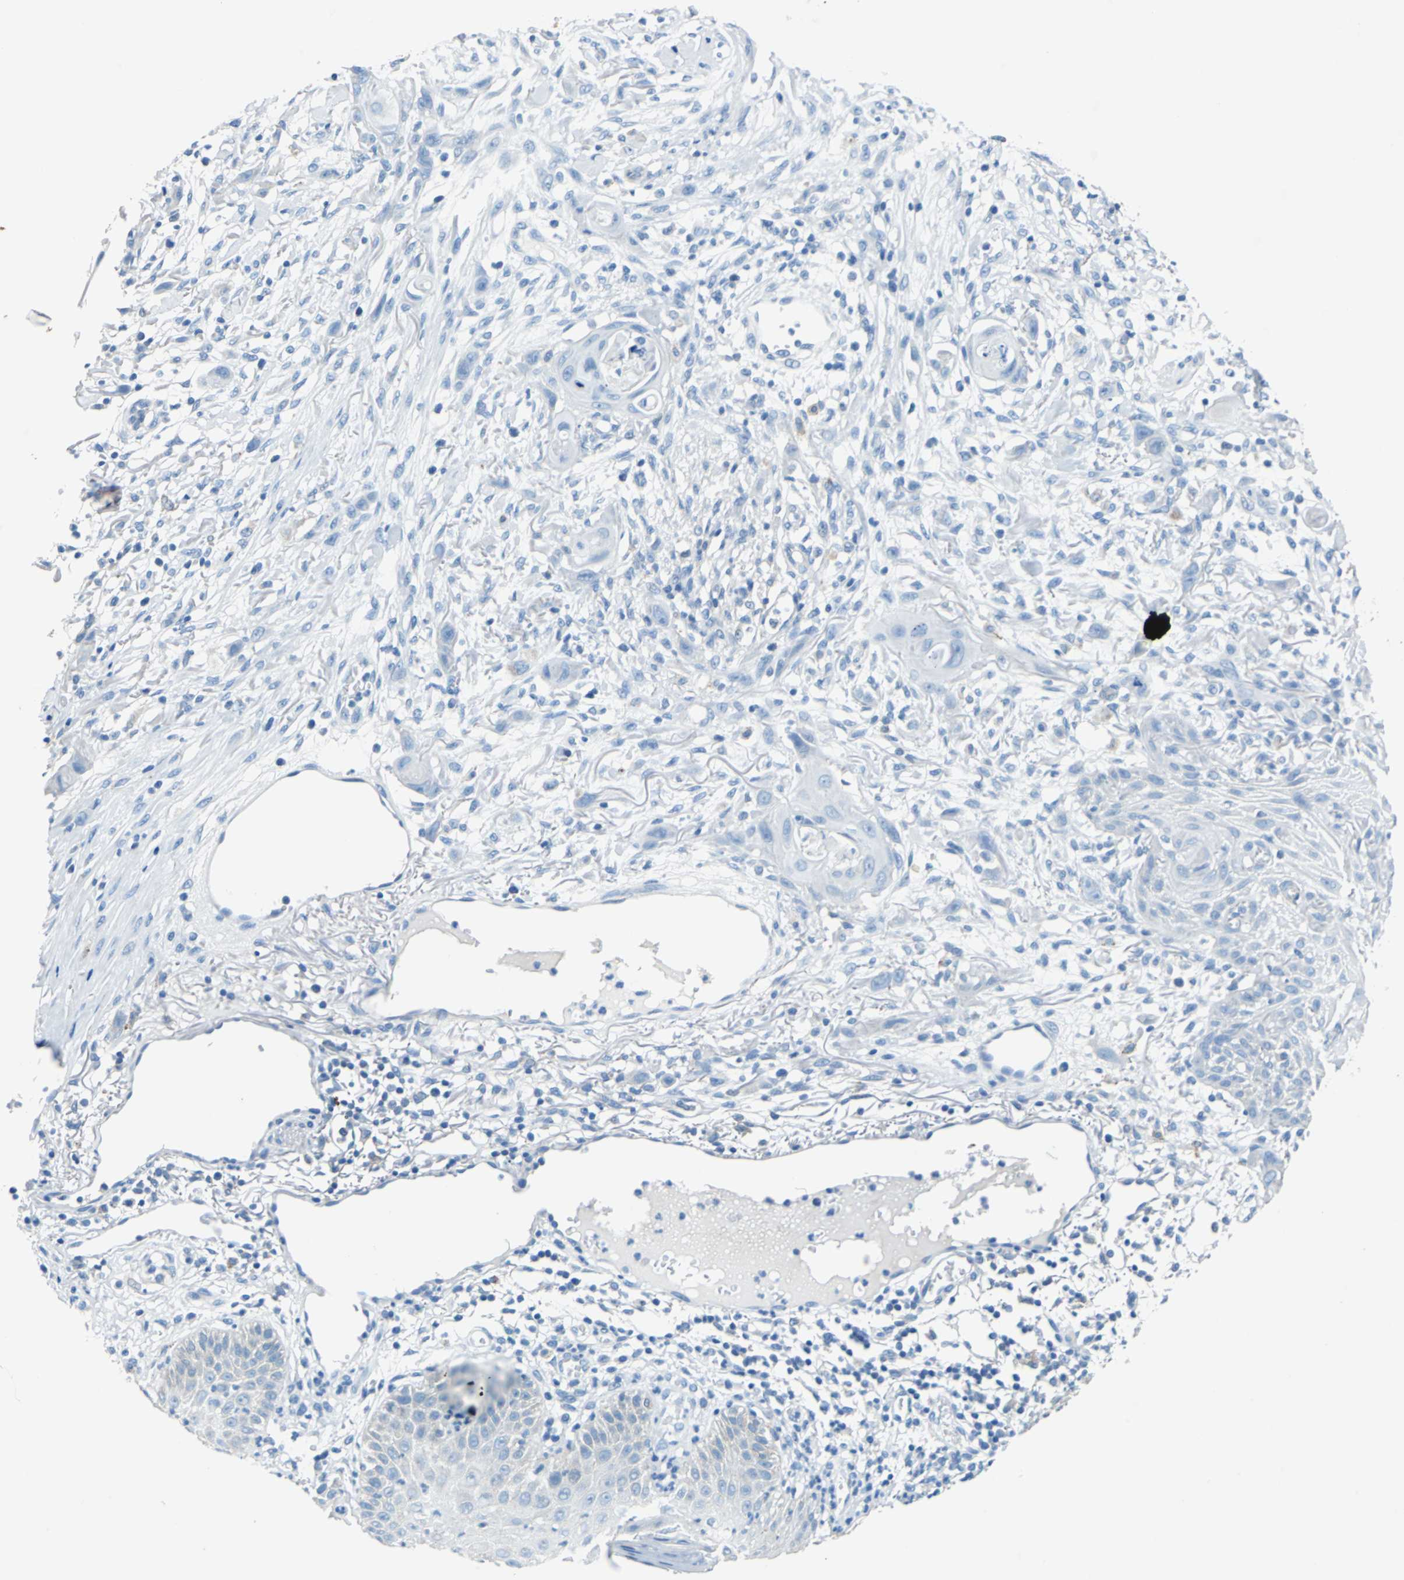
{"staining": {"intensity": "negative", "quantity": "none", "location": "none"}, "tissue": "skin cancer", "cell_type": "Tumor cells", "image_type": "cancer", "snomed": [{"axis": "morphology", "description": "Normal tissue, NOS"}, {"axis": "morphology", "description": "Squamous cell carcinoma, NOS"}, {"axis": "topography", "description": "Skin"}], "caption": "Tumor cells show no significant staining in skin cancer (squamous cell carcinoma).", "gene": "TEX264", "patient": {"sex": "female", "age": 59}}